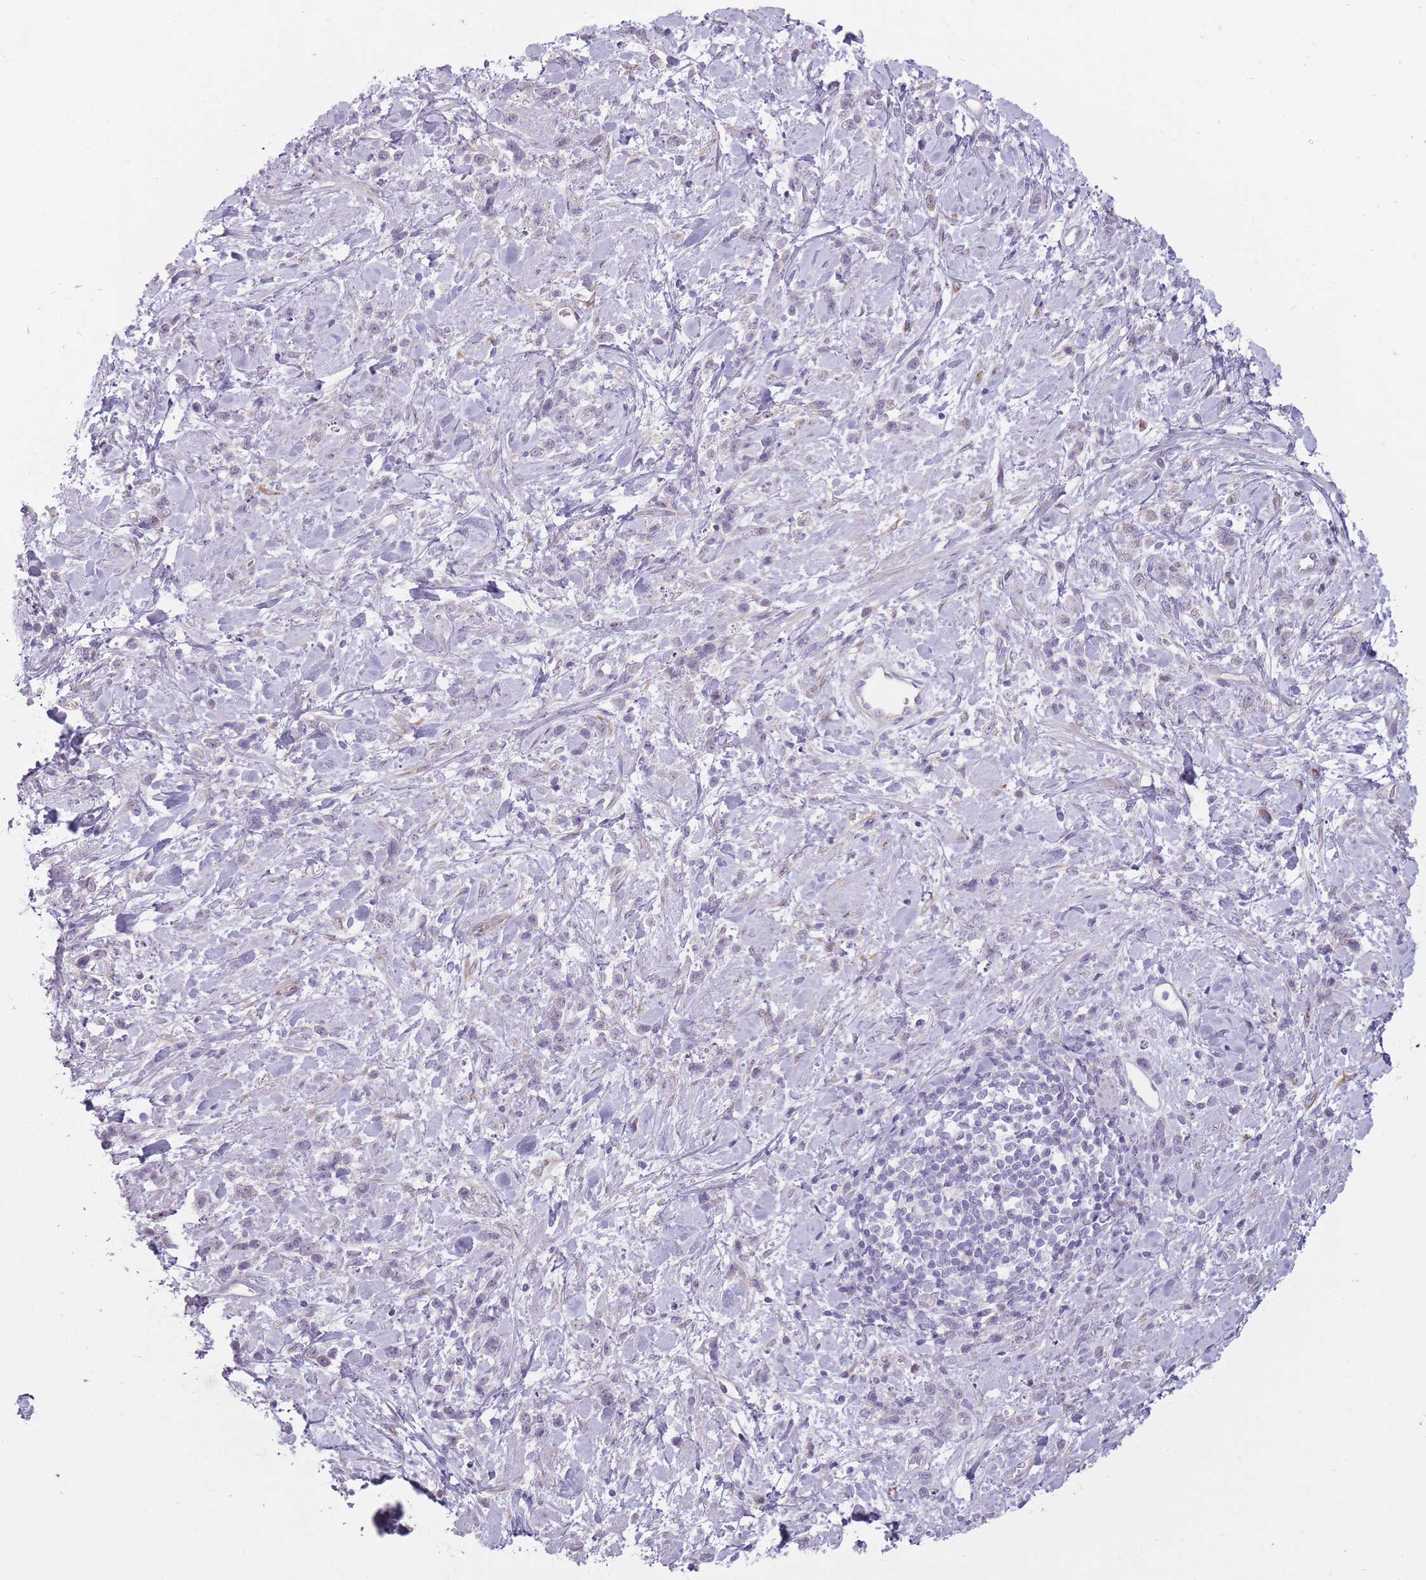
{"staining": {"intensity": "negative", "quantity": "none", "location": "none"}, "tissue": "stomach cancer", "cell_type": "Tumor cells", "image_type": "cancer", "snomed": [{"axis": "morphology", "description": "Adenocarcinoma, NOS"}, {"axis": "topography", "description": "Stomach"}], "caption": "There is no significant expression in tumor cells of stomach adenocarcinoma. (DAB immunohistochemistry (IHC), high magnification).", "gene": "PGRMC2", "patient": {"sex": "female", "age": 60}}